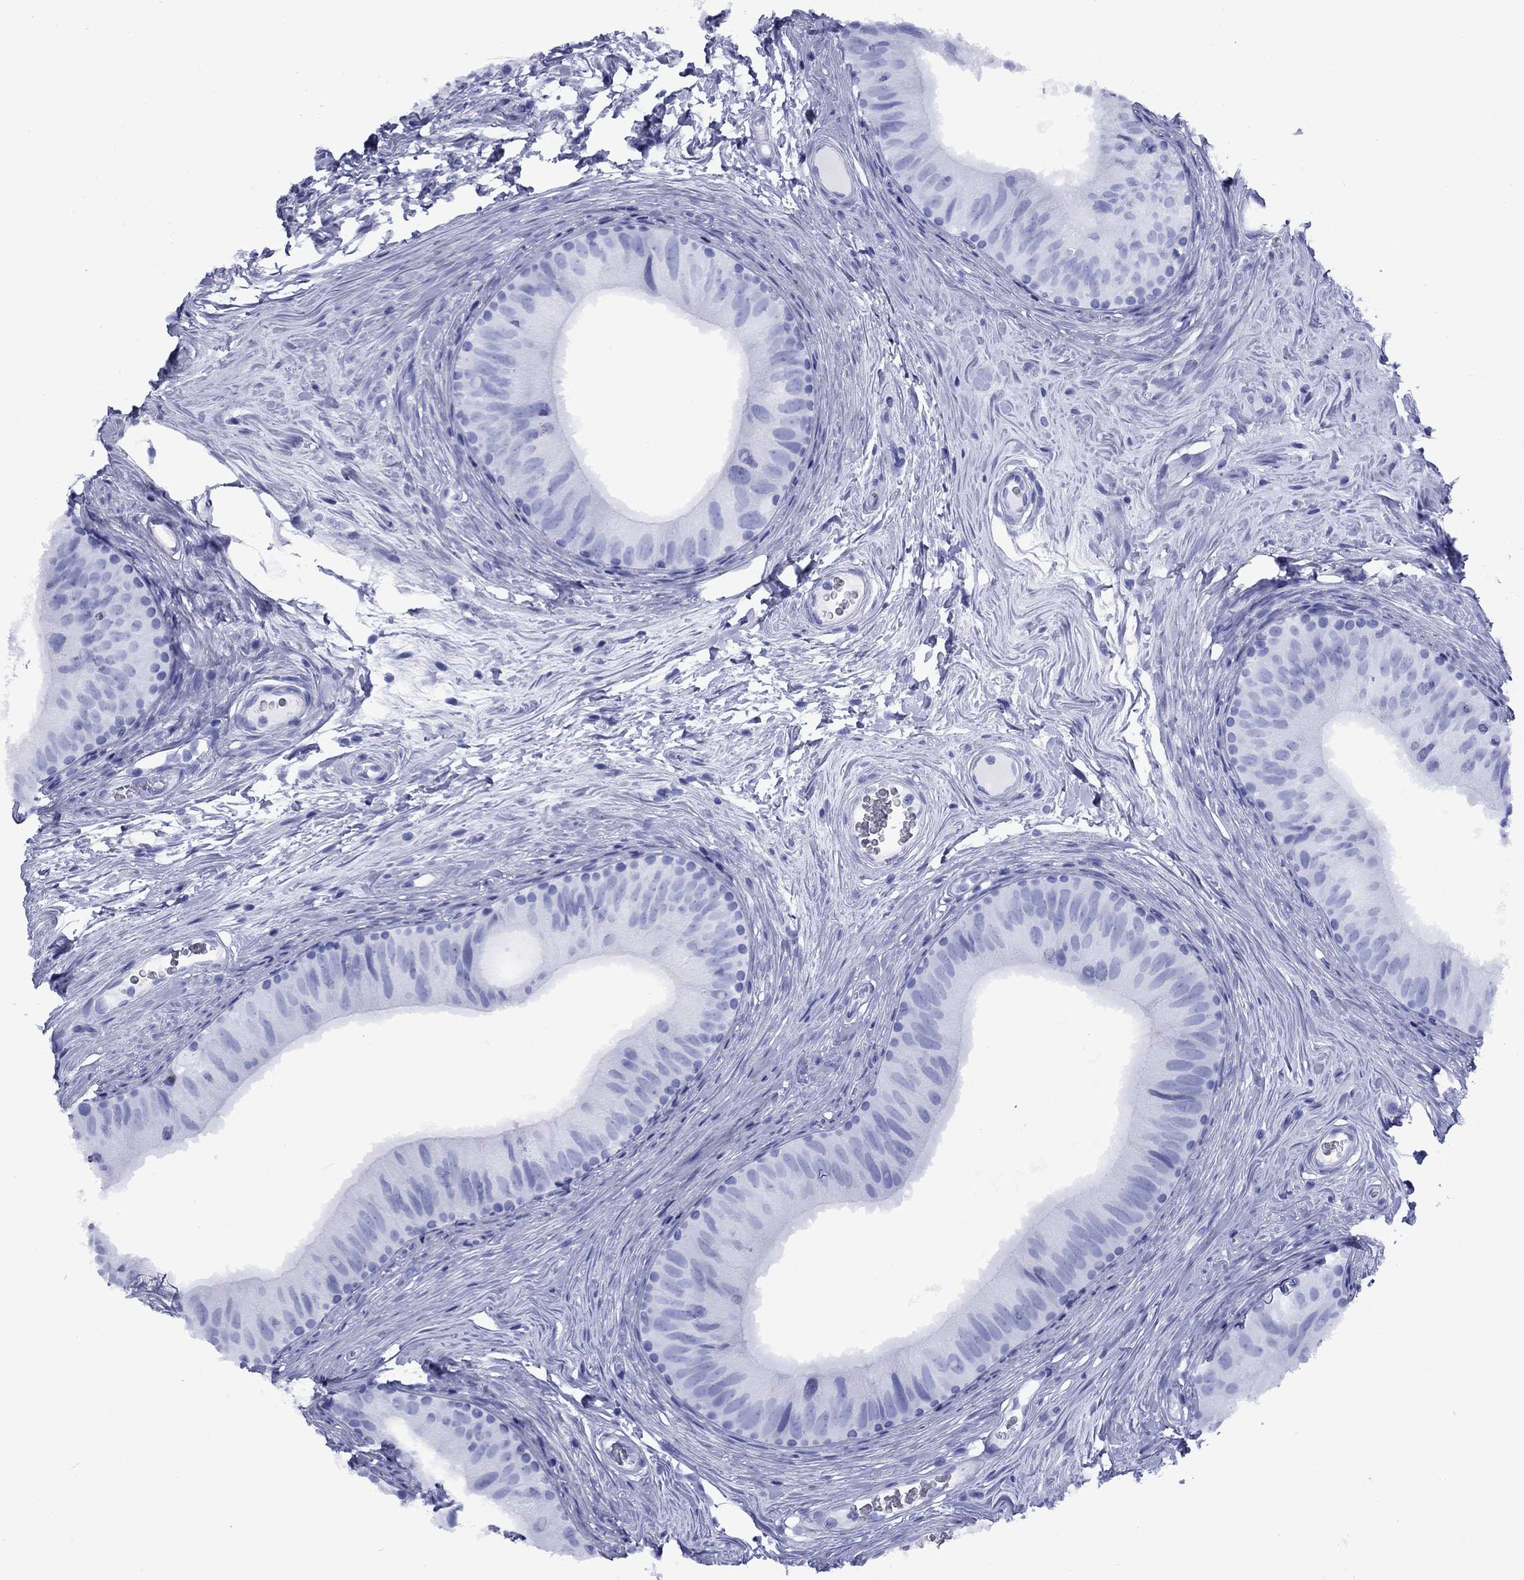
{"staining": {"intensity": "negative", "quantity": "none", "location": "none"}, "tissue": "epididymis", "cell_type": "Glandular cells", "image_type": "normal", "snomed": [{"axis": "morphology", "description": "Normal tissue, NOS"}, {"axis": "topography", "description": "Epididymis"}], "caption": "Human epididymis stained for a protein using IHC displays no staining in glandular cells.", "gene": "GIP", "patient": {"sex": "male", "age": 52}}